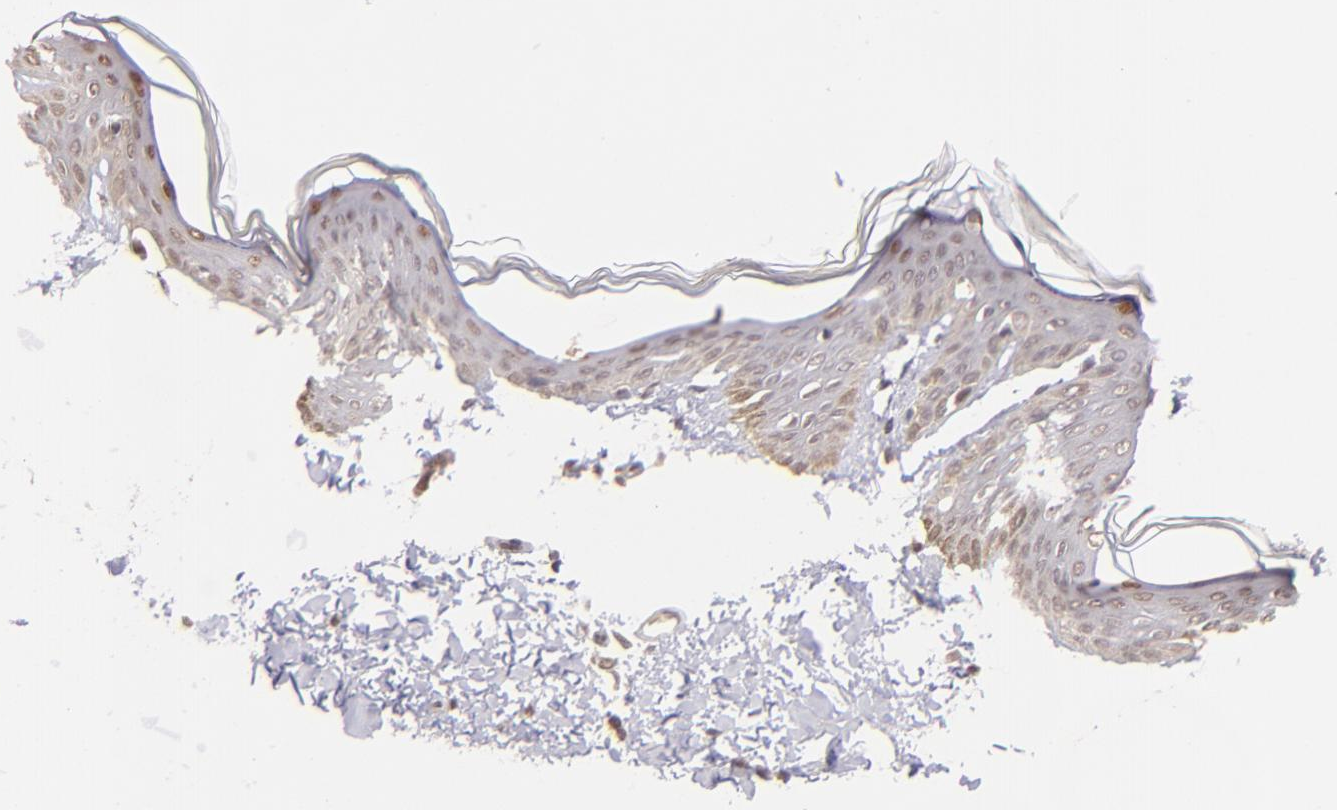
{"staining": {"intensity": "negative", "quantity": "none", "location": "none"}, "tissue": "skin", "cell_type": "Fibroblasts", "image_type": "normal", "snomed": [{"axis": "morphology", "description": "Normal tissue, NOS"}, {"axis": "topography", "description": "Skin"}], "caption": "Skin stained for a protein using immunohistochemistry exhibits no positivity fibroblasts.", "gene": "RARB", "patient": {"sex": "female", "age": 17}}